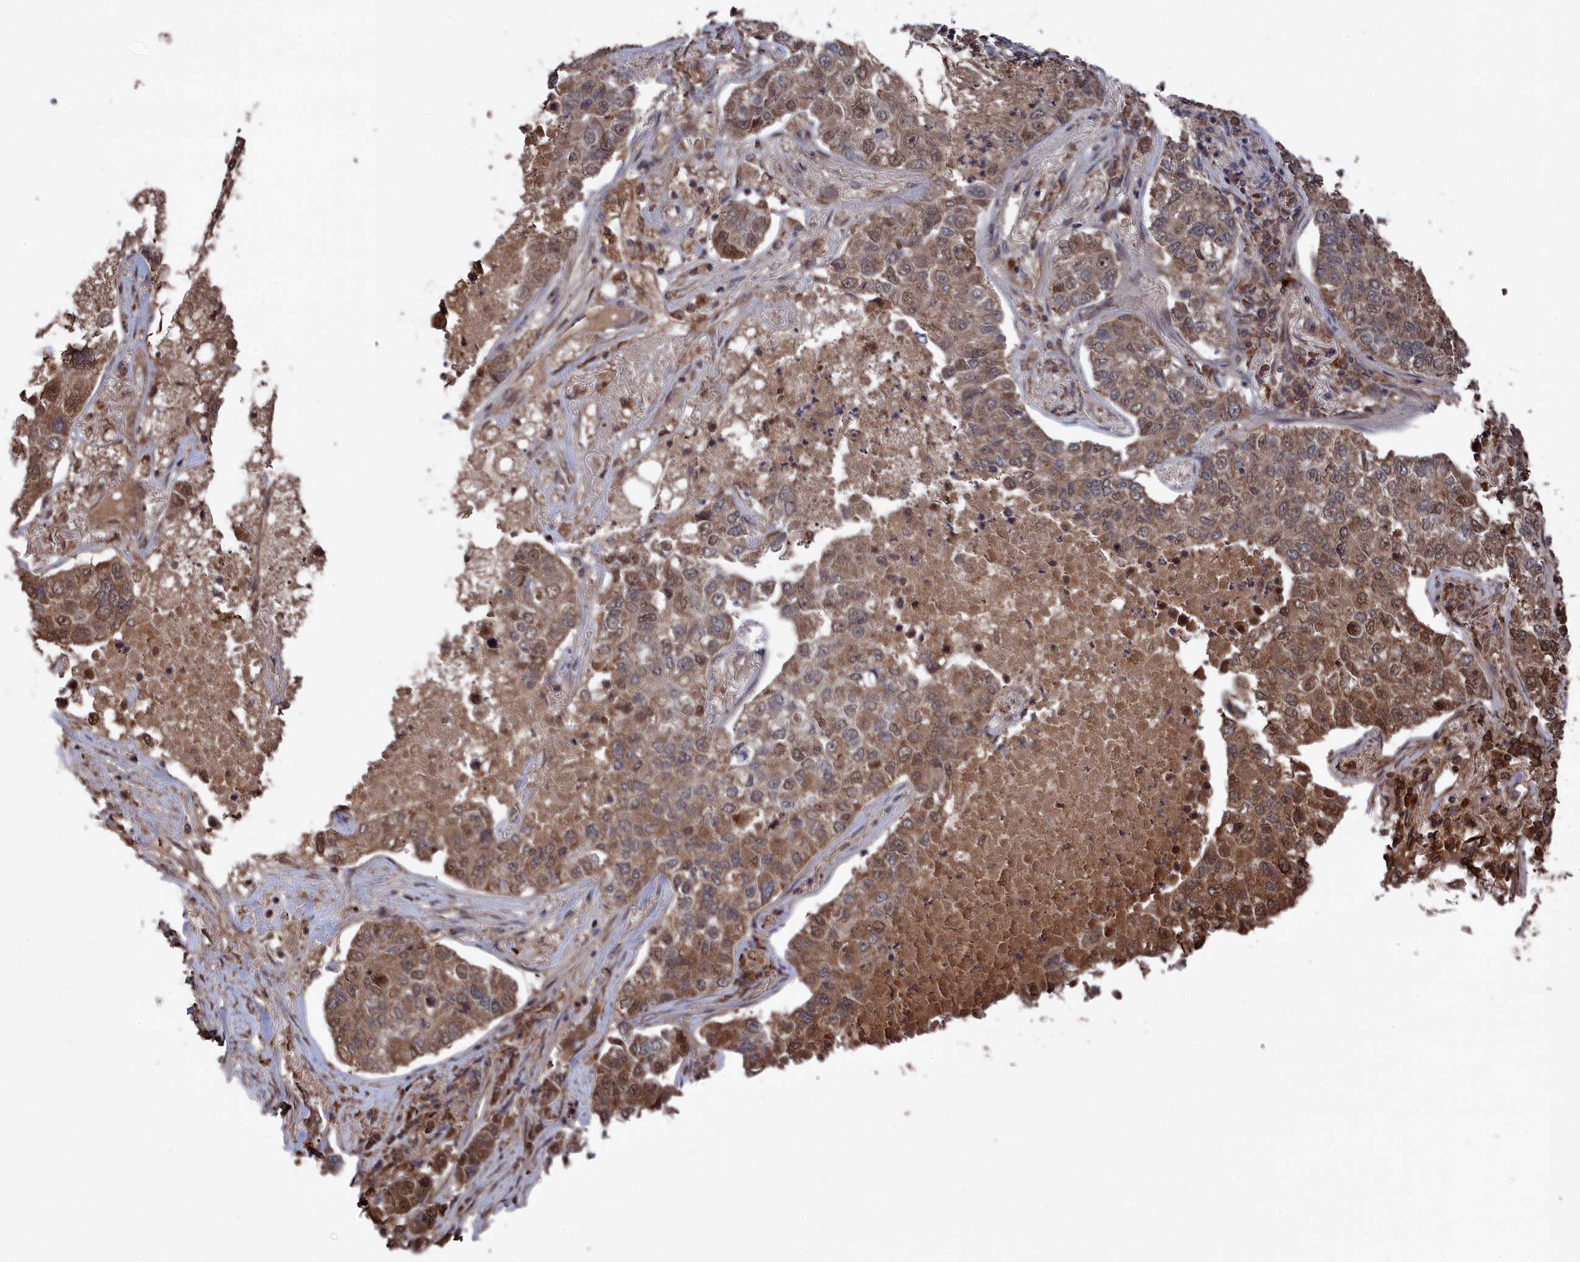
{"staining": {"intensity": "moderate", "quantity": "25%-75%", "location": "cytoplasmic/membranous"}, "tissue": "lung cancer", "cell_type": "Tumor cells", "image_type": "cancer", "snomed": [{"axis": "morphology", "description": "Adenocarcinoma, NOS"}, {"axis": "topography", "description": "Lung"}], "caption": "Lung adenocarcinoma stained with a brown dye demonstrates moderate cytoplasmic/membranous positive expression in approximately 25%-75% of tumor cells.", "gene": "CEACAM21", "patient": {"sex": "male", "age": 49}}